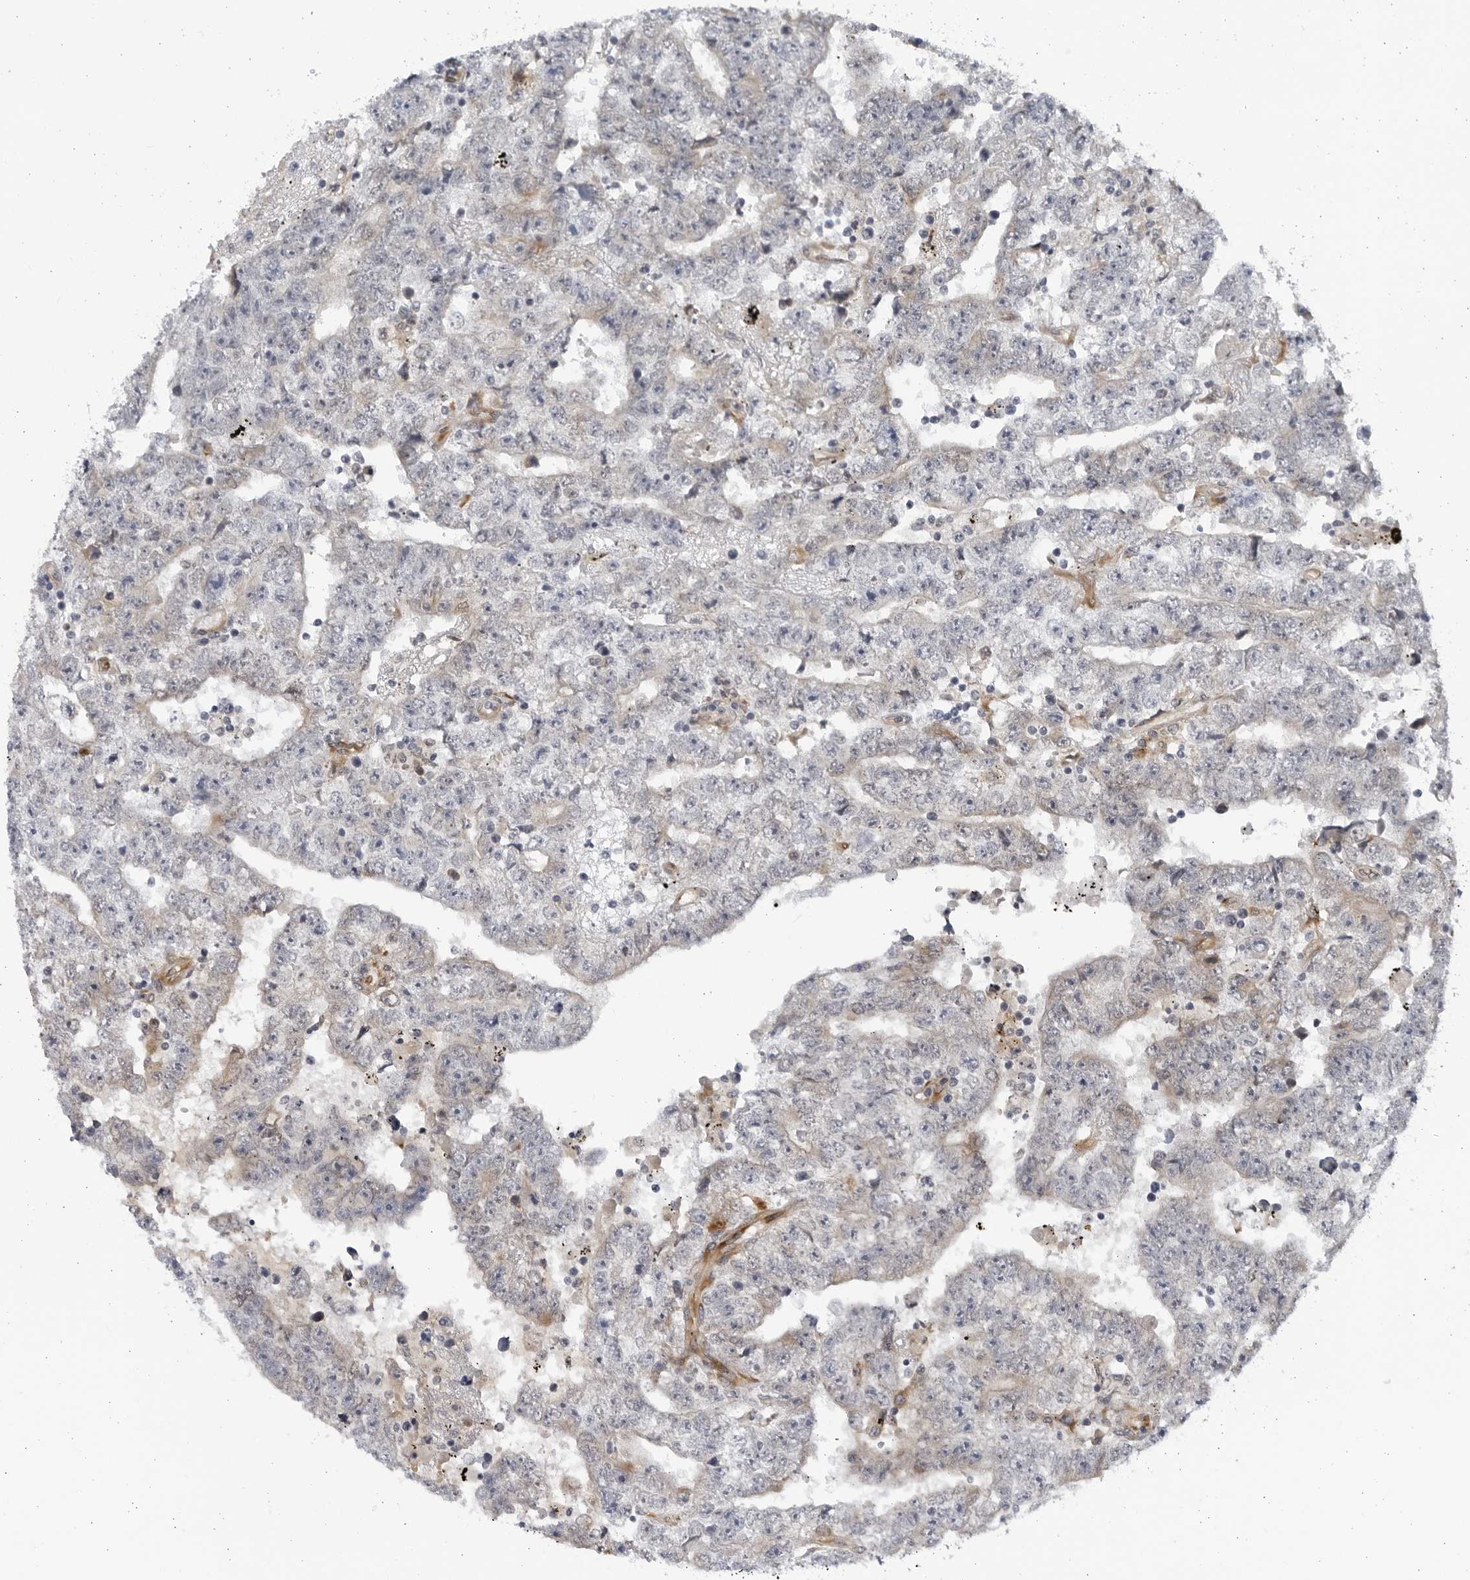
{"staining": {"intensity": "negative", "quantity": "none", "location": "none"}, "tissue": "testis cancer", "cell_type": "Tumor cells", "image_type": "cancer", "snomed": [{"axis": "morphology", "description": "Carcinoma, Embryonal, NOS"}, {"axis": "topography", "description": "Testis"}], "caption": "Immunohistochemistry micrograph of neoplastic tissue: testis cancer stained with DAB (3,3'-diaminobenzidine) shows no significant protein expression in tumor cells.", "gene": "BMP2K", "patient": {"sex": "male", "age": 25}}